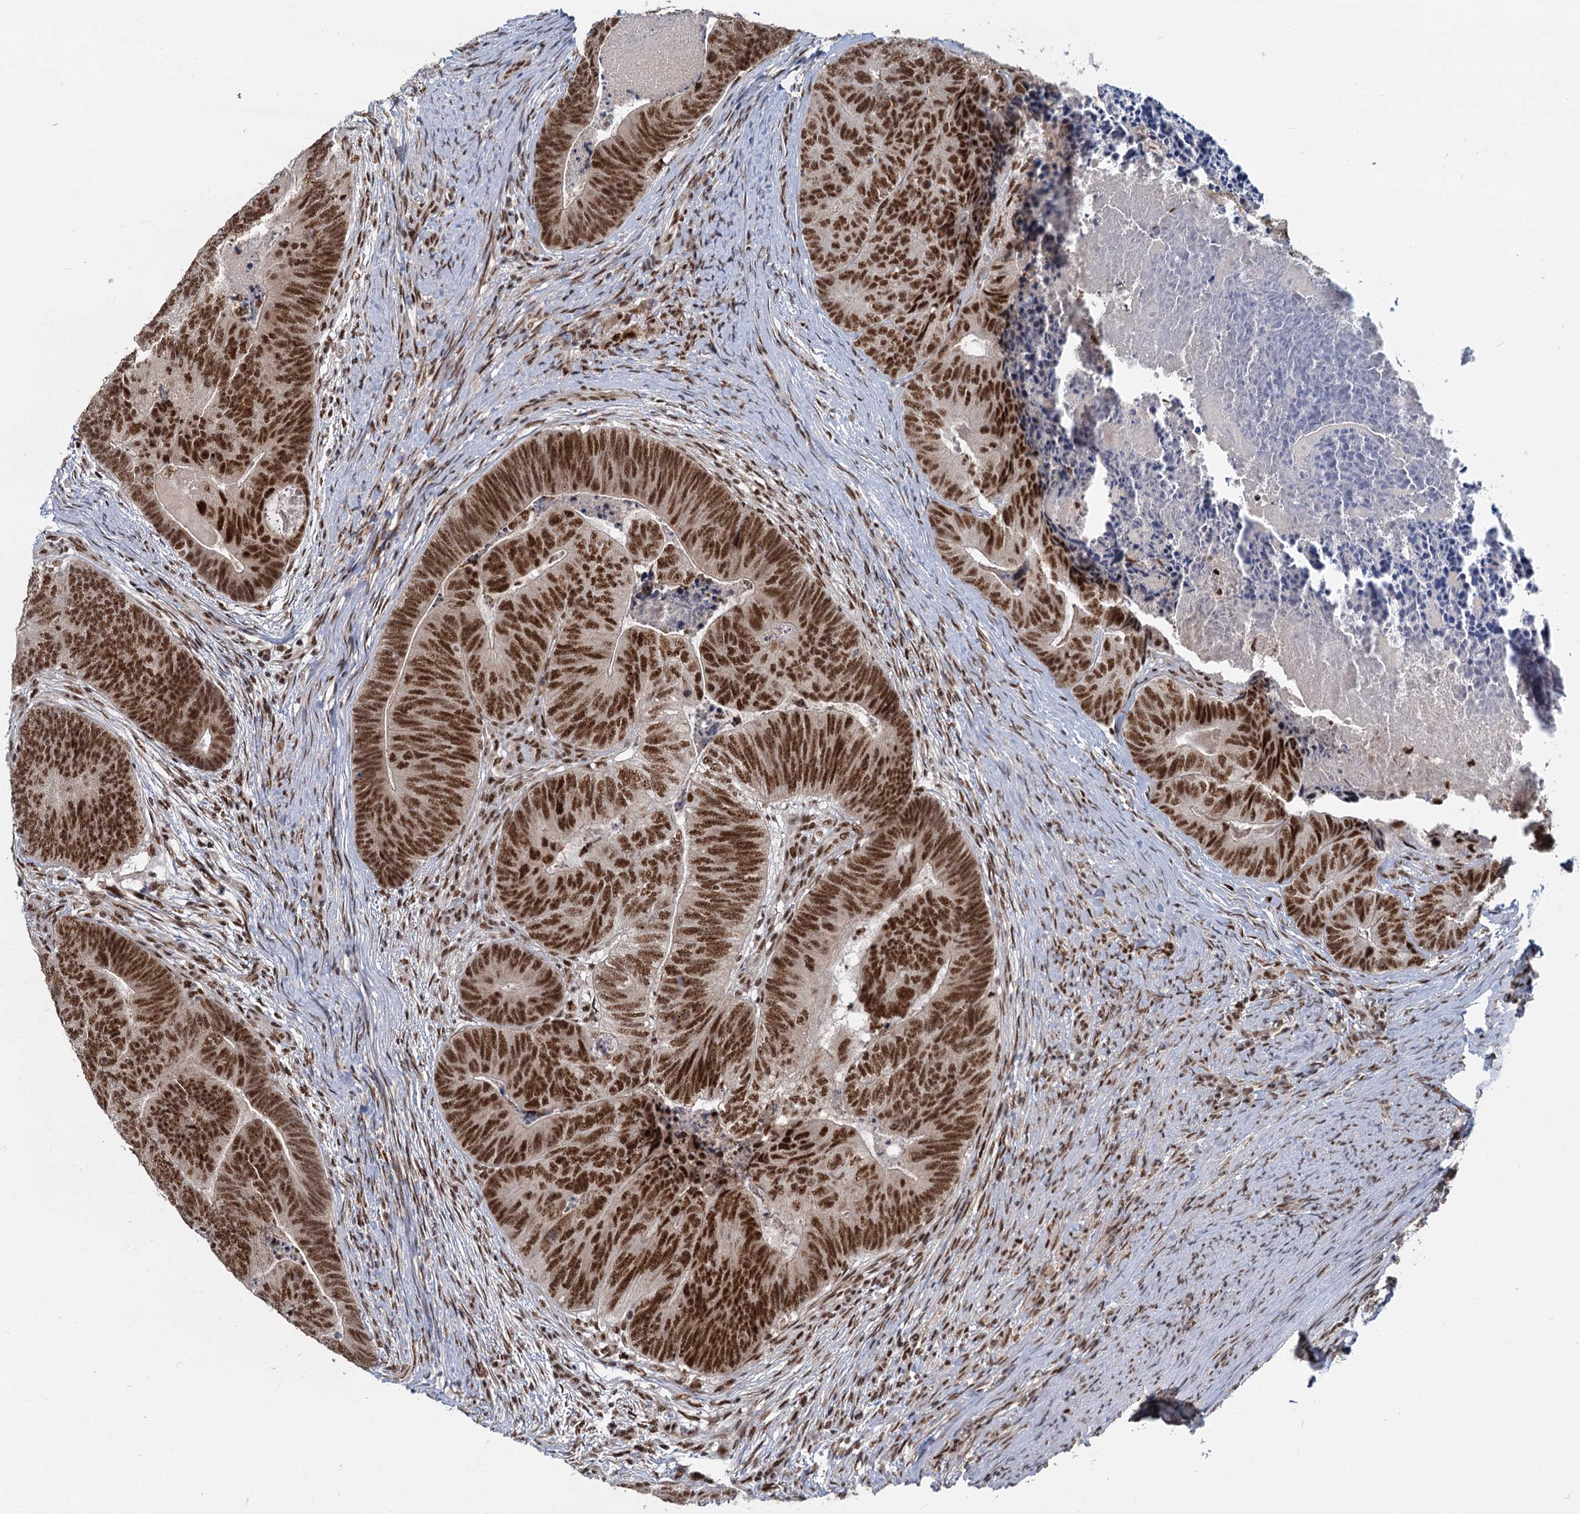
{"staining": {"intensity": "strong", "quantity": ">75%", "location": "nuclear"}, "tissue": "colorectal cancer", "cell_type": "Tumor cells", "image_type": "cancer", "snomed": [{"axis": "morphology", "description": "Adenocarcinoma, NOS"}, {"axis": "topography", "description": "Colon"}], "caption": "The image demonstrates staining of adenocarcinoma (colorectal), revealing strong nuclear protein expression (brown color) within tumor cells.", "gene": "WBP4", "patient": {"sex": "female", "age": 67}}